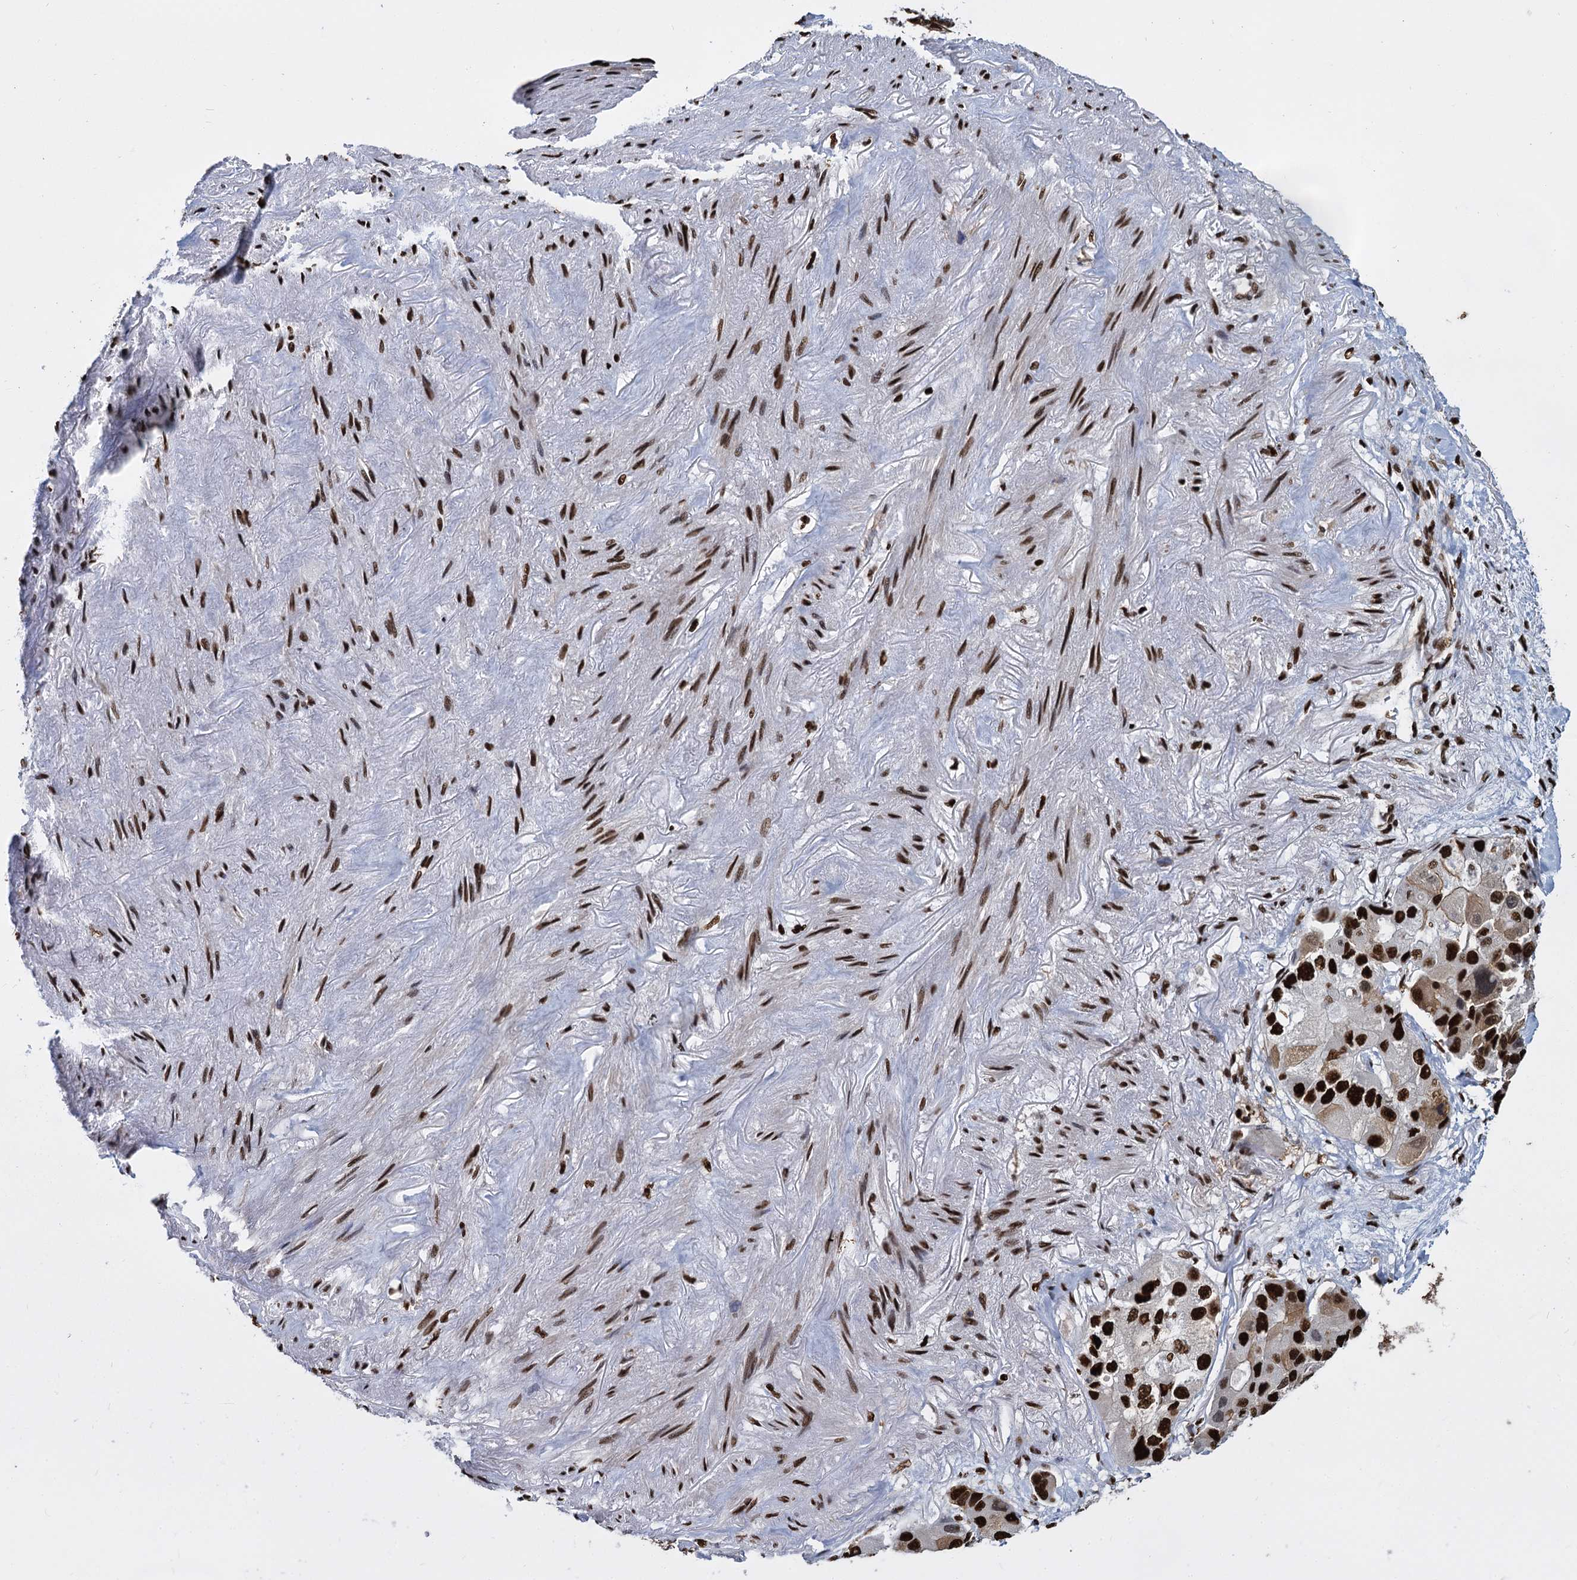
{"staining": {"intensity": "strong", "quantity": ">75%", "location": "nuclear"}, "tissue": "lung cancer", "cell_type": "Tumor cells", "image_type": "cancer", "snomed": [{"axis": "morphology", "description": "Adenocarcinoma, NOS"}, {"axis": "topography", "description": "Lung"}], "caption": "Immunohistochemical staining of adenocarcinoma (lung) displays high levels of strong nuclear expression in about >75% of tumor cells.", "gene": "DCPS", "patient": {"sex": "female", "age": 54}}